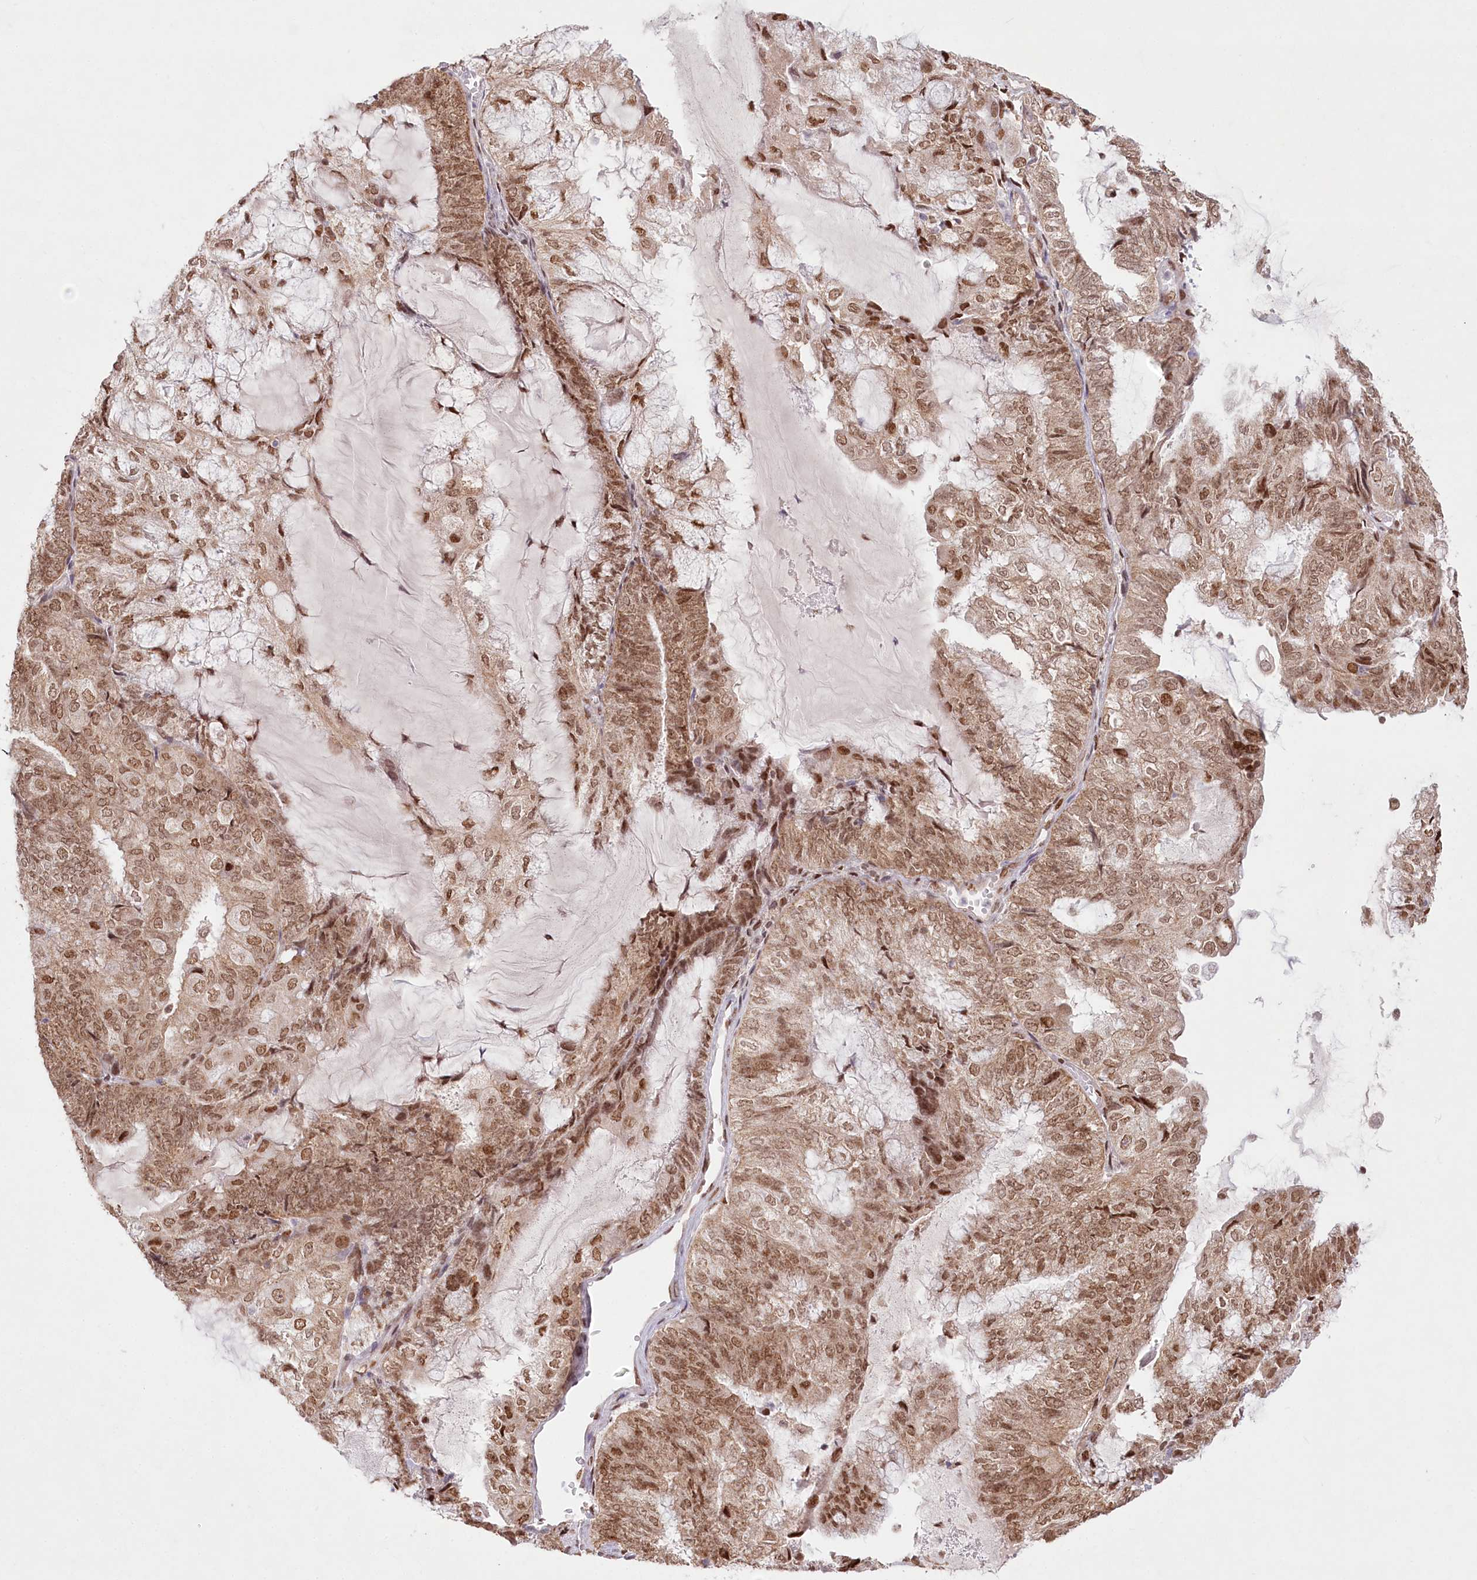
{"staining": {"intensity": "moderate", "quantity": ">75%", "location": "cytoplasmic/membranous,nuclear"}, "tissue": "endometrial cancer", "cell_type": "Tumor cells", "image_type": "cancer", "snomed": [{"axis": "morphology", "description": "Adenocarcinoma, NOS"}, {"axis": "topography", "description": "Endometrium"}], "caption": "Adenocarcinoma (endometrial) was stained to show a protein in brown. There is medium levels of moderate cytoplasmic/membranous and nuclear expression in approximately >75% of tumor cells.", "gene": "PYURF", "patient": {"sex": "female", "age": 81}}